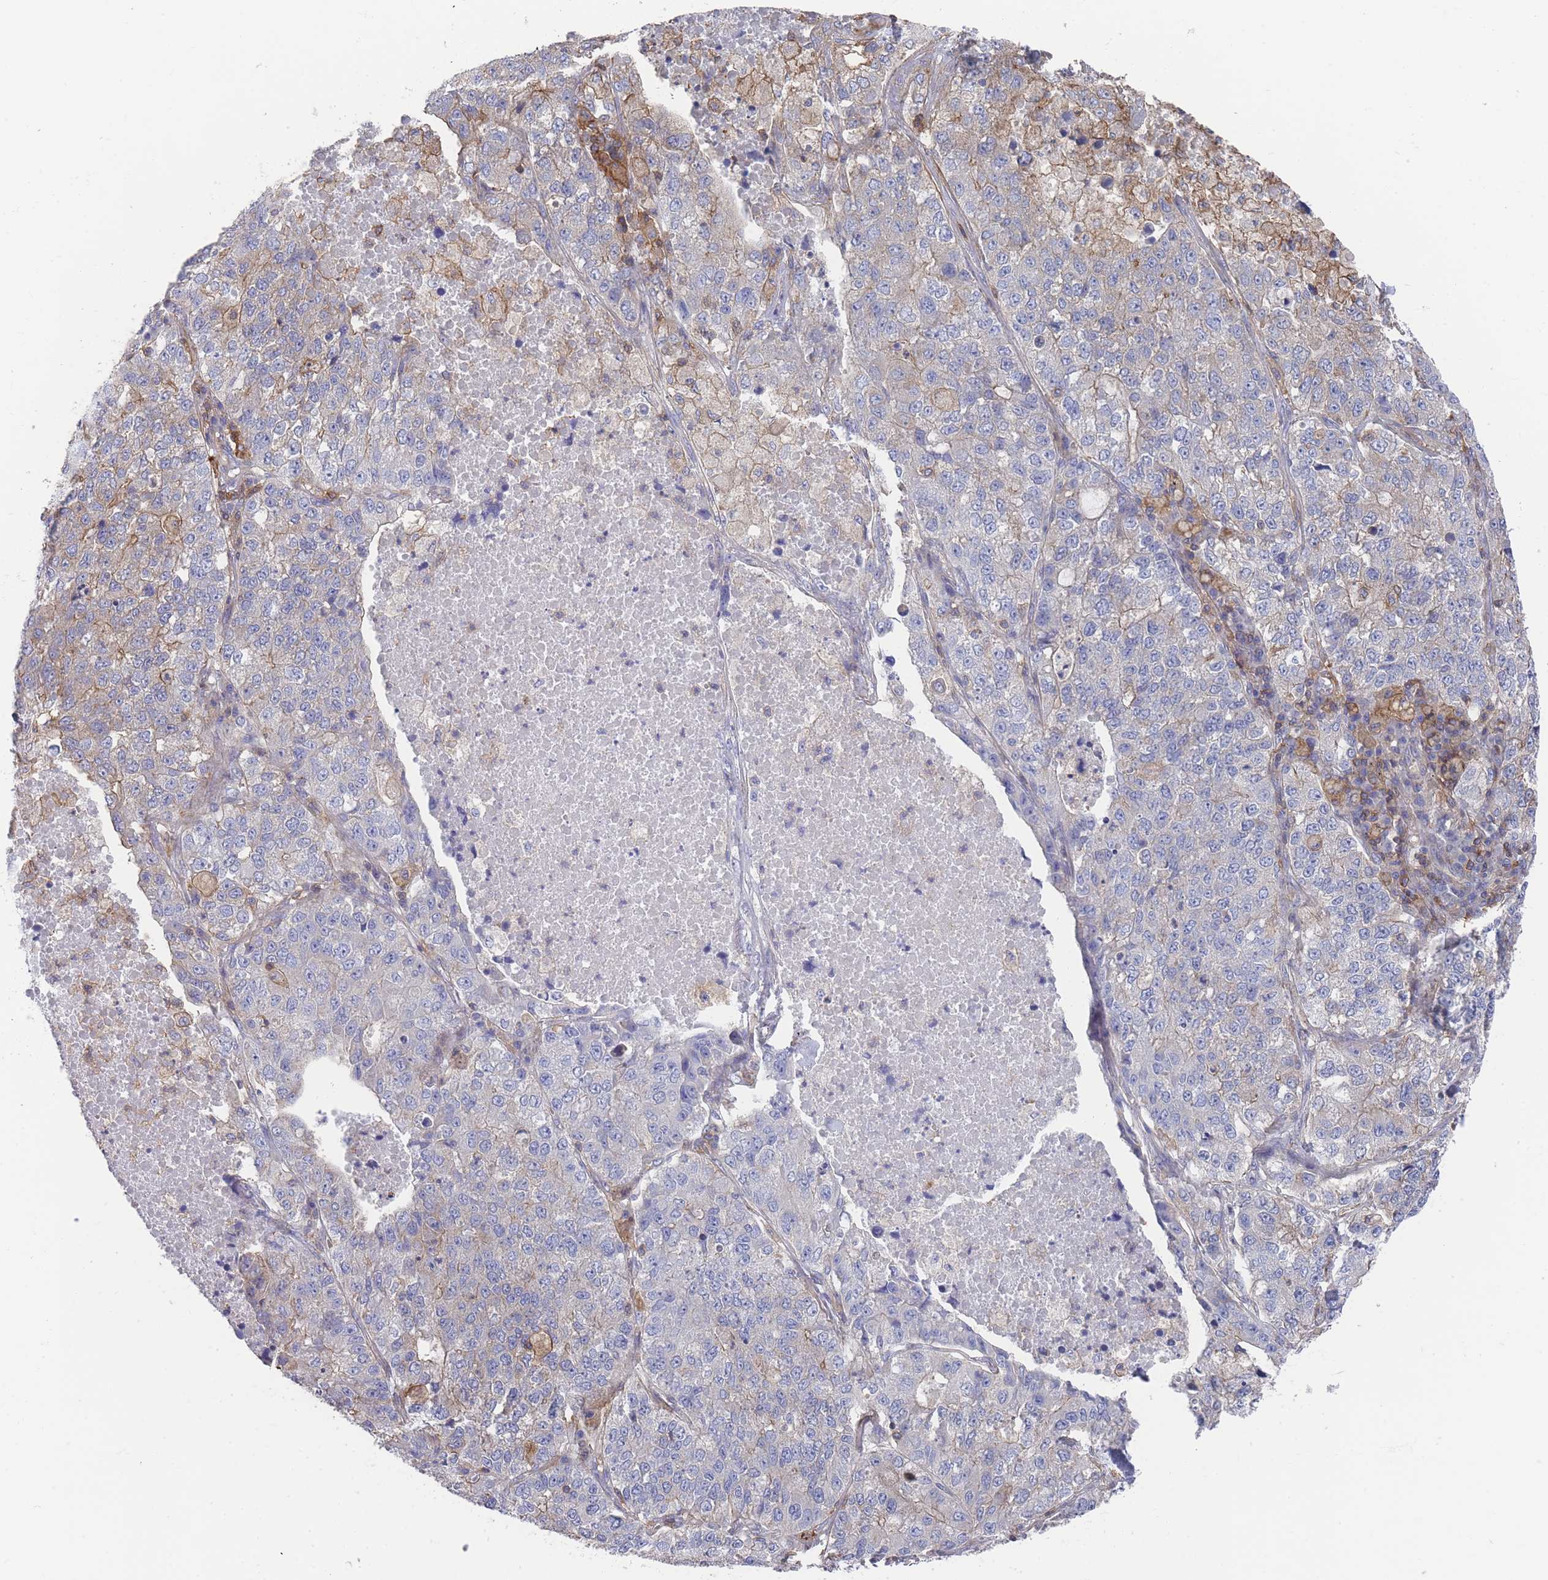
{"staining": {"intensity": "weak", "quantity": "<25%", "location": "cytoplasmic/membranous"}, "tissue": "lung cancer", "cell_type": "Tumor cells", "image_type": "cancer", "snomed": [{"axis": "morphology", "description": "Adenocarcinoma, NOS"}, {"axis": "topography", "description": "Lung"}], "caption": "Adenocarcinoma (lung) stained for a protein using immunohistochemistry exhibits no staining tumor cells.", "gene": "SCCPDH", "patient": {"sex": "male", "age": 49}}